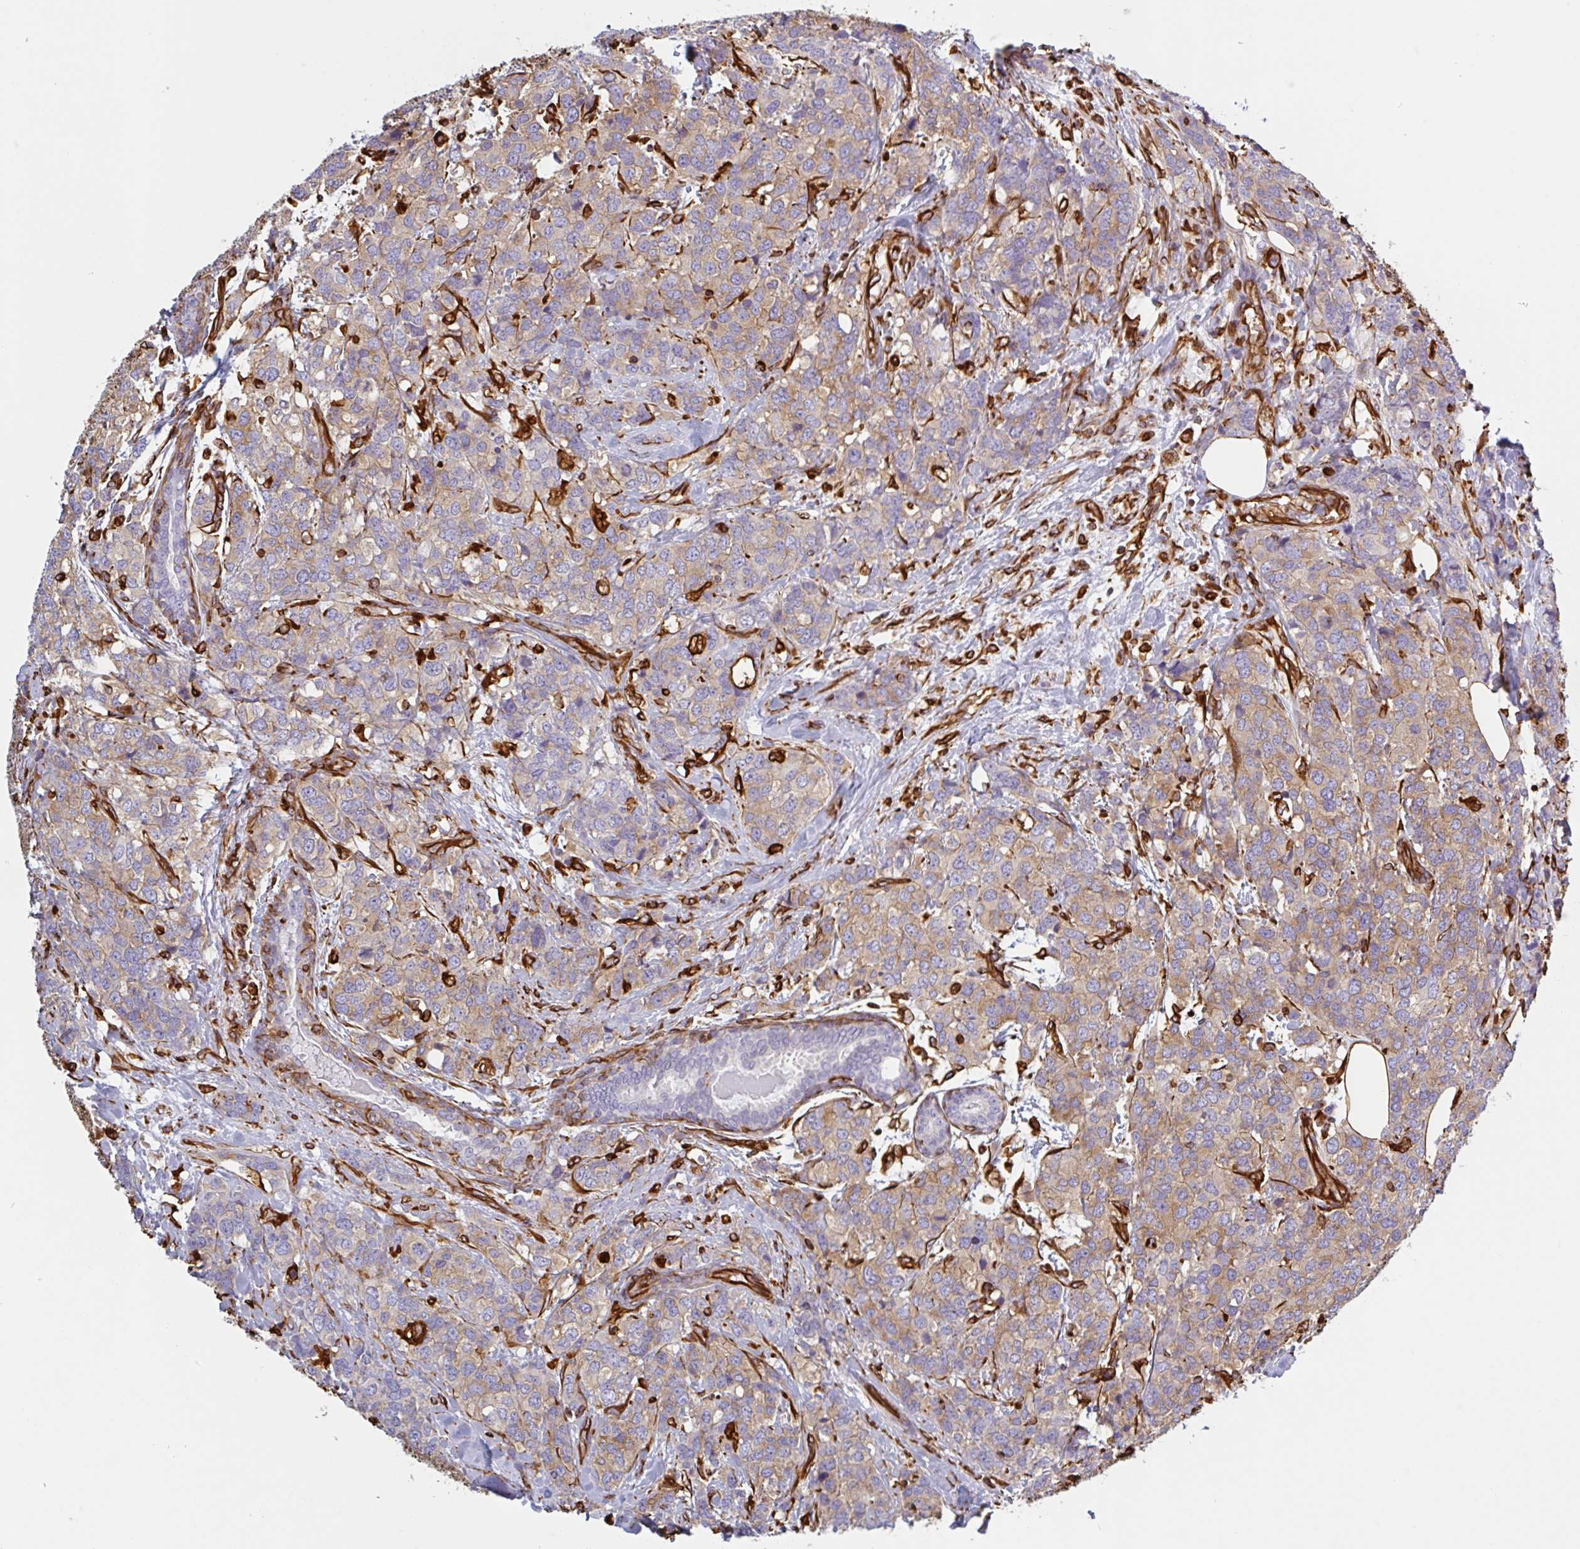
{"staining": {"intensity": "weak", "quantity": ">75%", "location": "cytoplasmic/membranous"}, "tissue": "breast cancer", "cell_type": "Tumor cells", "image_type": "cancer", "snomed": [{"axis": "morphology", "description": "Lobular carcinoma"}, {"axis": "topography", "description": "Breast"}], "caption": "A photomicrograph of breast lobular carcinoma stained for a protein reveals weak cytoplasmic/membranous brown staining in tumor cells.", "gene": "PPFIA1", "patient": {"sex": "female", "age": 59}}